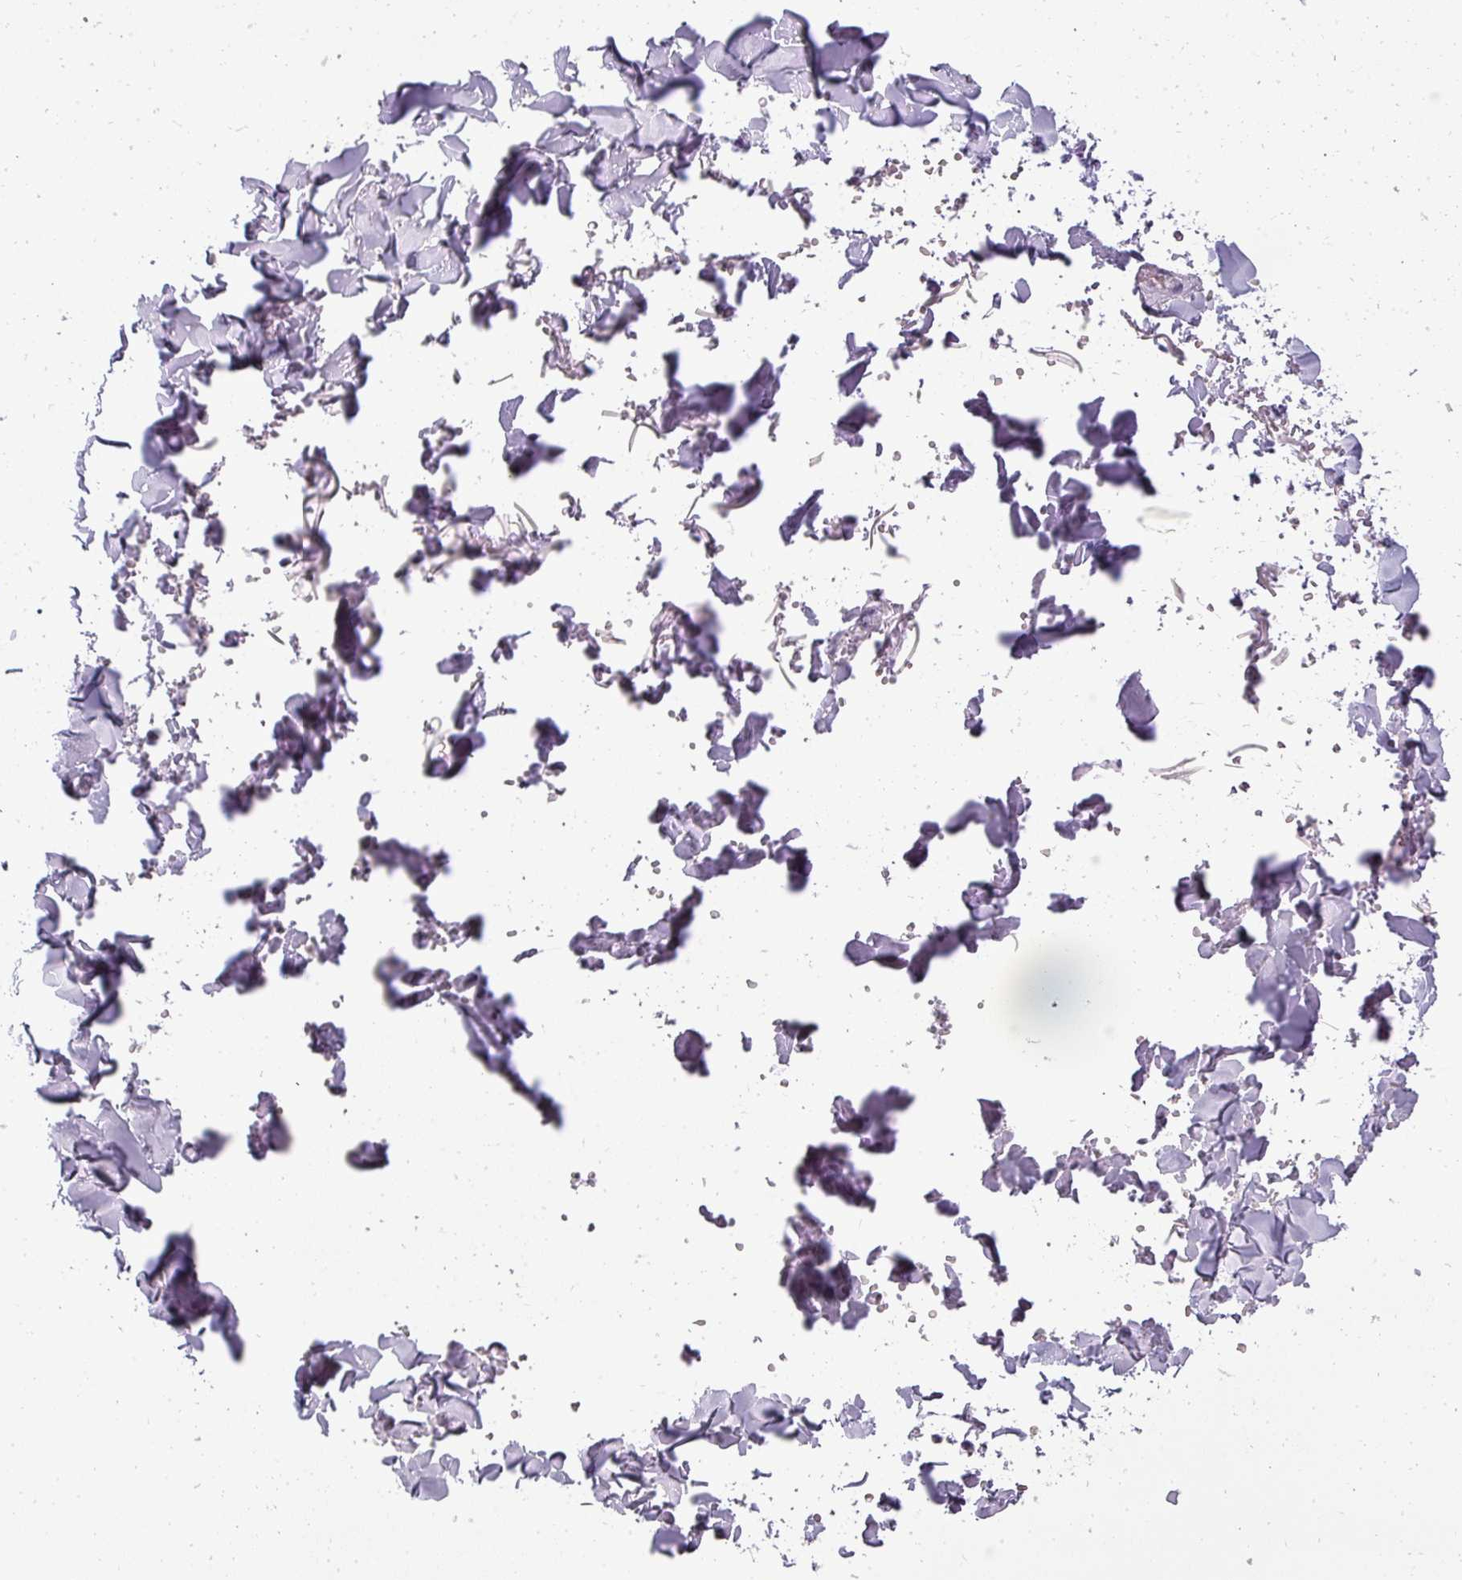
{"staining": {"intensity": "negative", "quantity": "none", "location": "none"}, "tissue": "adipose tissue", "cell_type": "Adipocytes", "image_type": "normal", "snomed": [{"axis": "morphology", "description": "Normal tissue, NOS"}, {"axis": "topography", "description": "Salivary gland"}, {"axis": "topography", "description": "Peripheral nerve tissue"}], "caption": "This is an IHC photomicrograph of normal human adipose tissue. There is no positivity in adipocytes.", "gene": "ATP6V1D", "patient": {"sex": "male", "age": 38}}